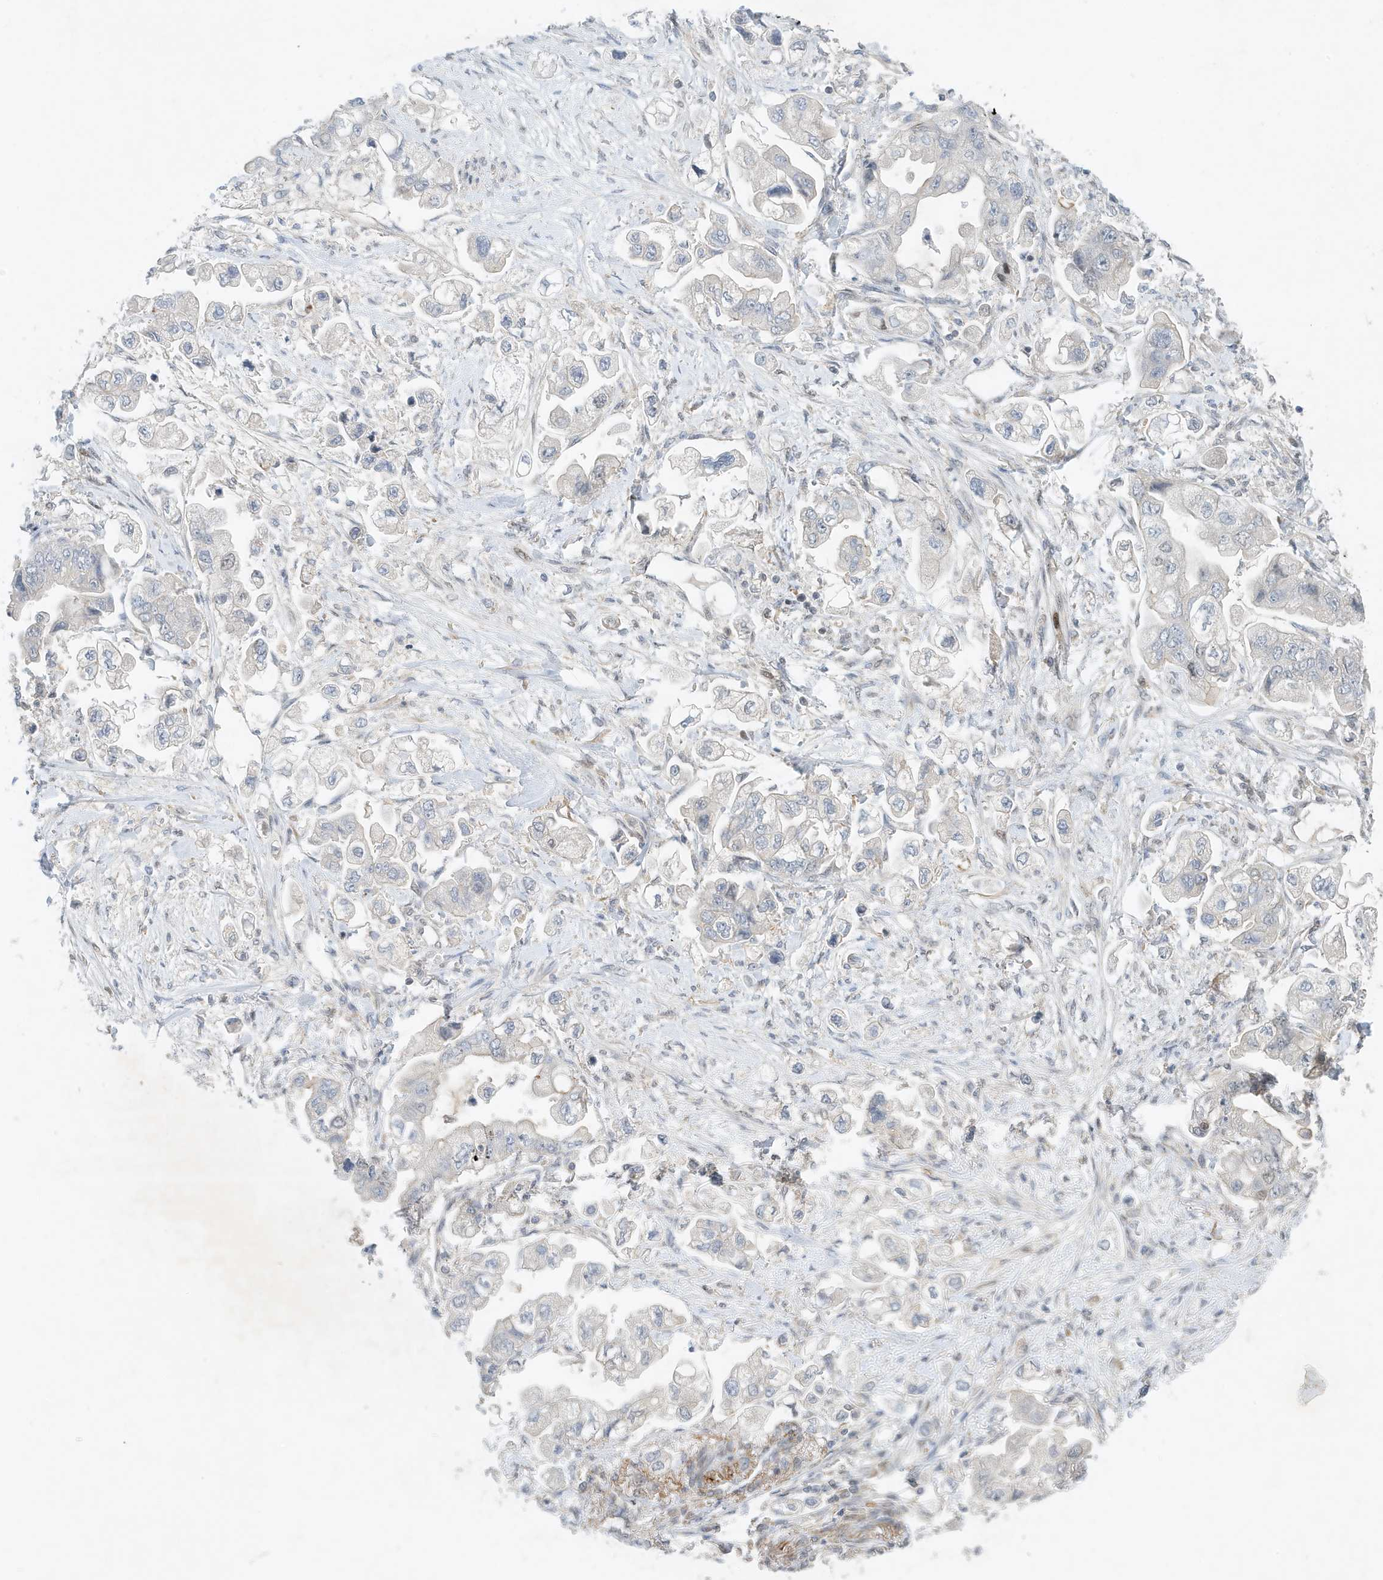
{"staining": {"intensity": "negative", "quantity": "none", "location": "none"}, "tissue": "stomach cancer", "cell_type": "Tumor cells", "image_type": "cancer", "snomed": [{"axis": "morphology", "description": "Adenocarcinoma, NOS"}, {"axis": "topography", "description": "Stomach"}], "caption": "Immunohistochemistry photomicrograph of human adenocarcinoma (stomach) stained for a protein (brown), which displays no positivity in tumor cells. (Immunohistochemistry, brightfield microscopy, high magnification).", "gene": "MAST3", "patient": {"sex": "male", "age": 62}}